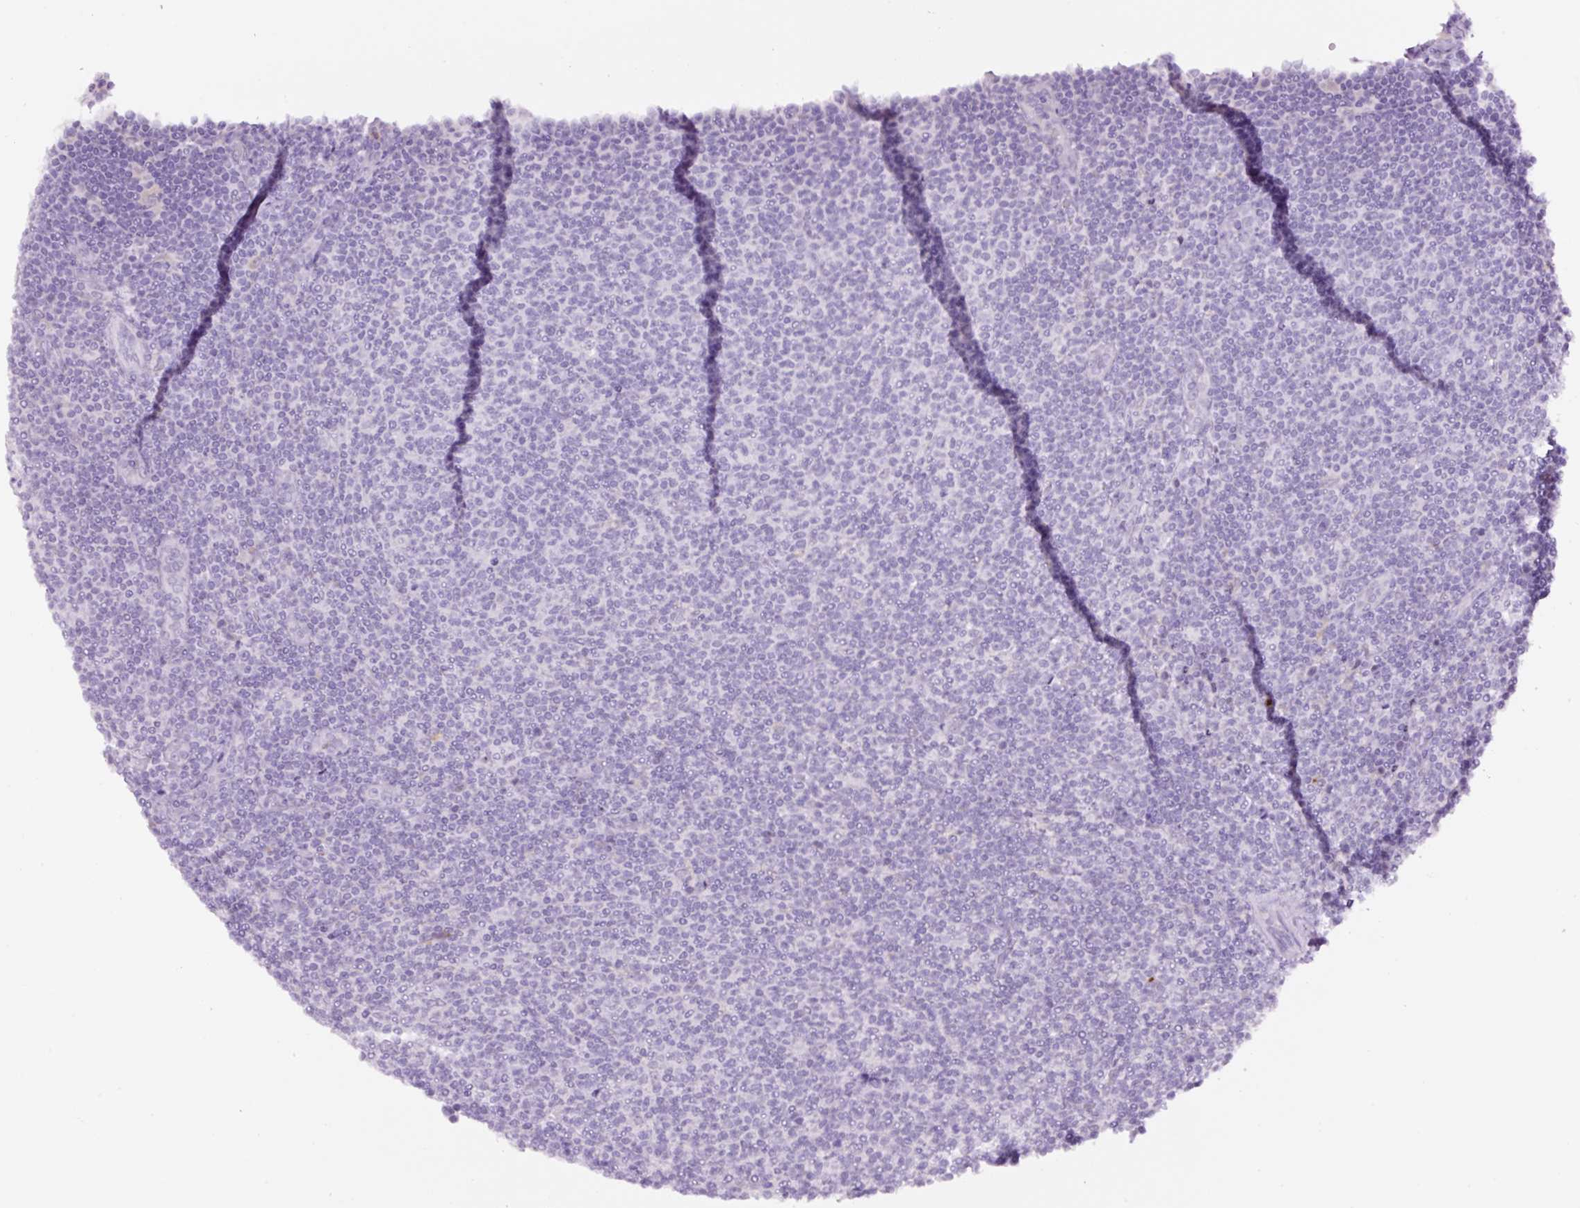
{"staining": {"intensity": "negative", "quantity": "none", "location": "none"}, "tissue": "lymphoma", "cell_type": "Tumor cells", "image_type": "cancer", "snomed": [{"axis": "morphology", "description": "Malignant lymphoma, non-Hodgkin's type, Low grade"}, {"axis": "topography", "description": "Lymph node"}], "caption": "Protein analysis of malignant lymphoma, non-Hodgkin's type (low-grade) shows no significant positivity in tumor cells. Brightfield microscopy of immunohistochemistry stained with DAB (3,3'-diaminobenzidine) (brown) and hematoxylin (blue), captured at high magnification.", "gene": "MFSD3", "patient": {"sex": "male", "age": 66}}